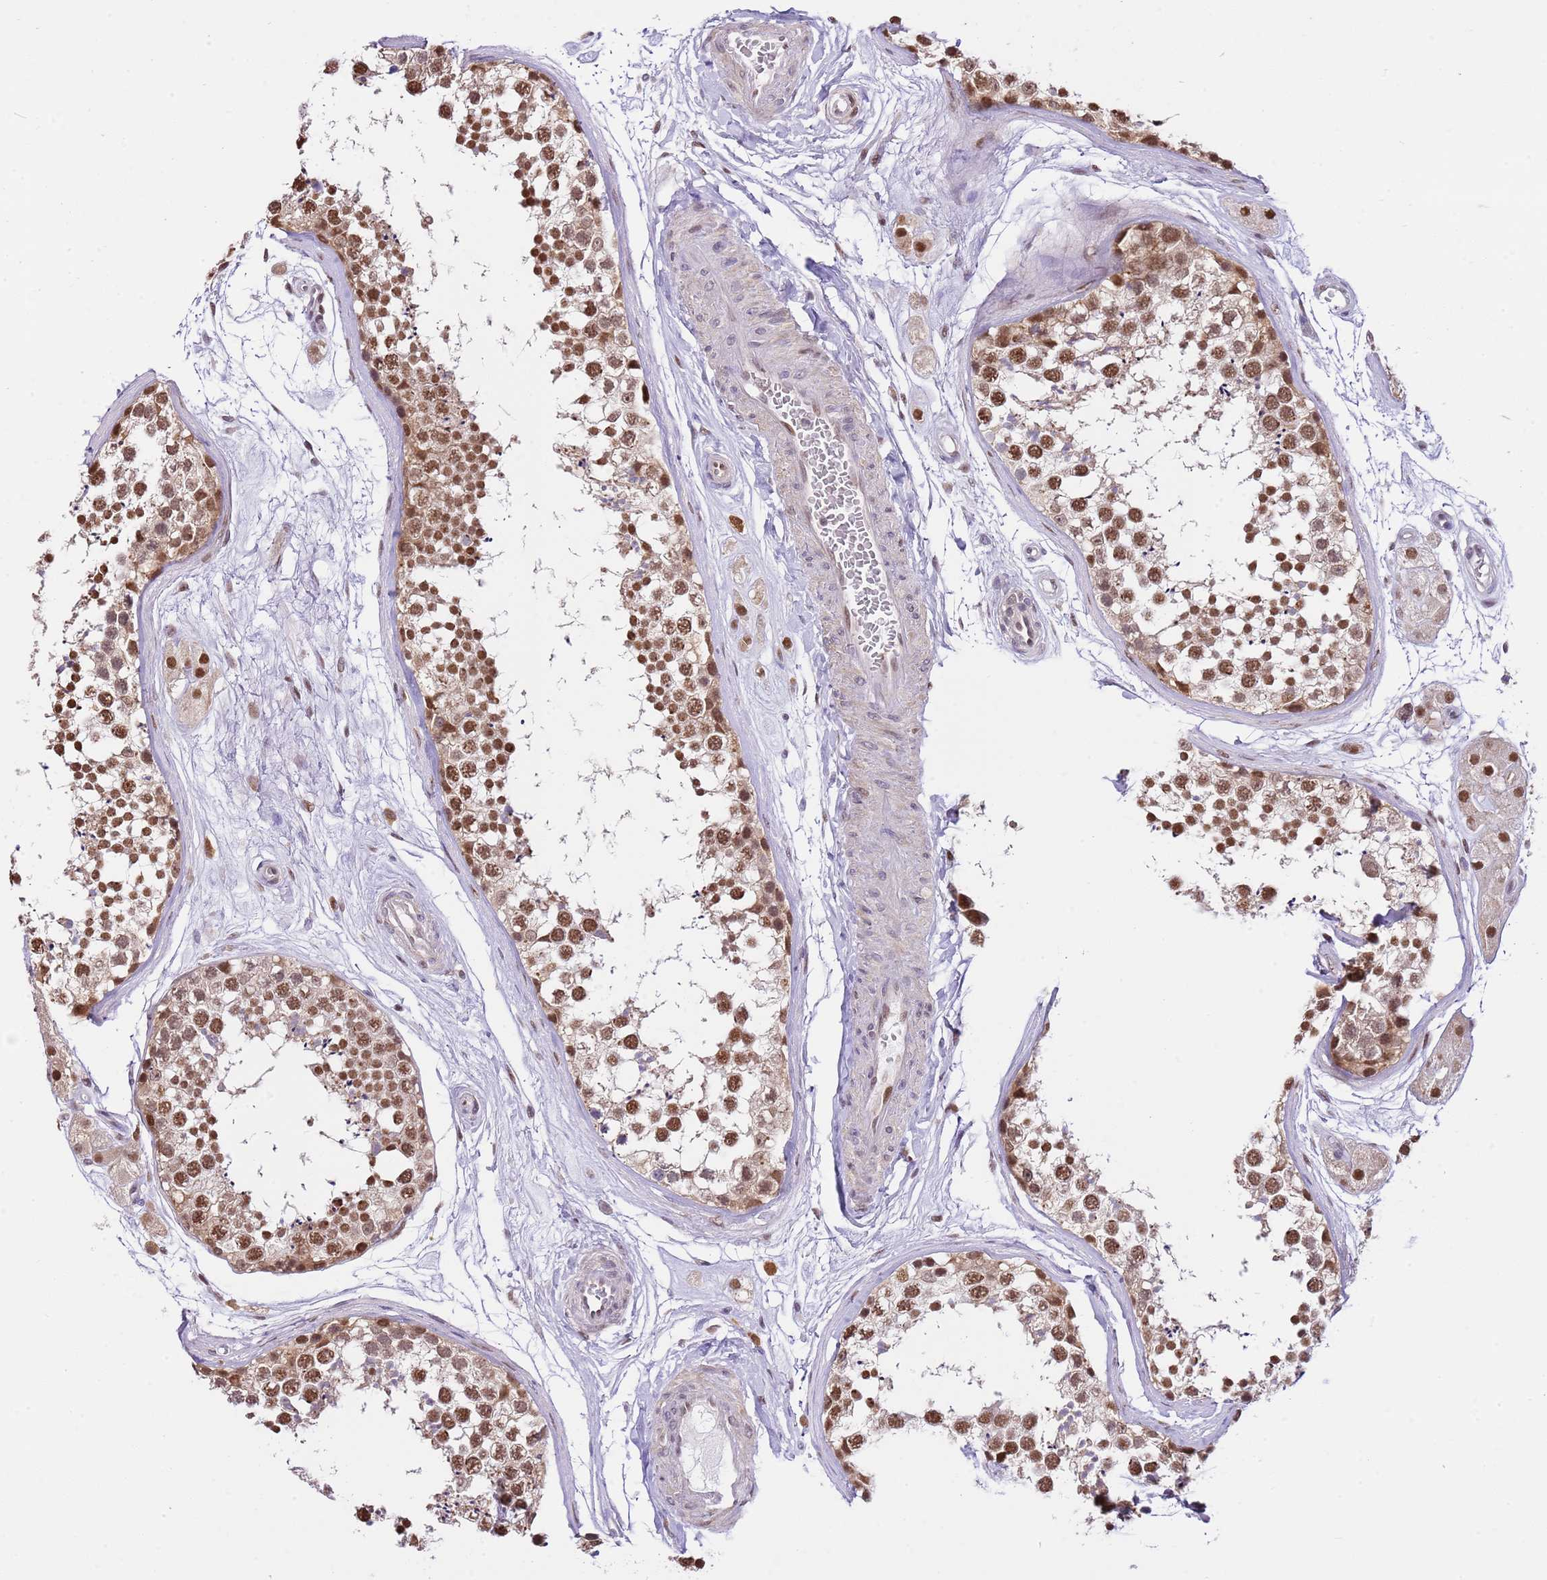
{"staining": {"intensity": "moderate", "quantity": ">75%", "location": "nuclear"}, "tissue": "testis", "cell_type": "Cells in seminiferous ducts", "image_type": "normal", "snomed": [{"axis": "morphology", "description": "Normal tissue, NOS"}, {"axis": "topography", "description": "Testis"}], "caption": "High-power microscopy captured an immunohistochemistry (IHC) photomicrograph of unremarkable testis, revealing moderate nuclear expression in about >75% of cells in seminiferous ducts.", "gene": "RFK", "patient": {"sex": "male", "age": 56}}